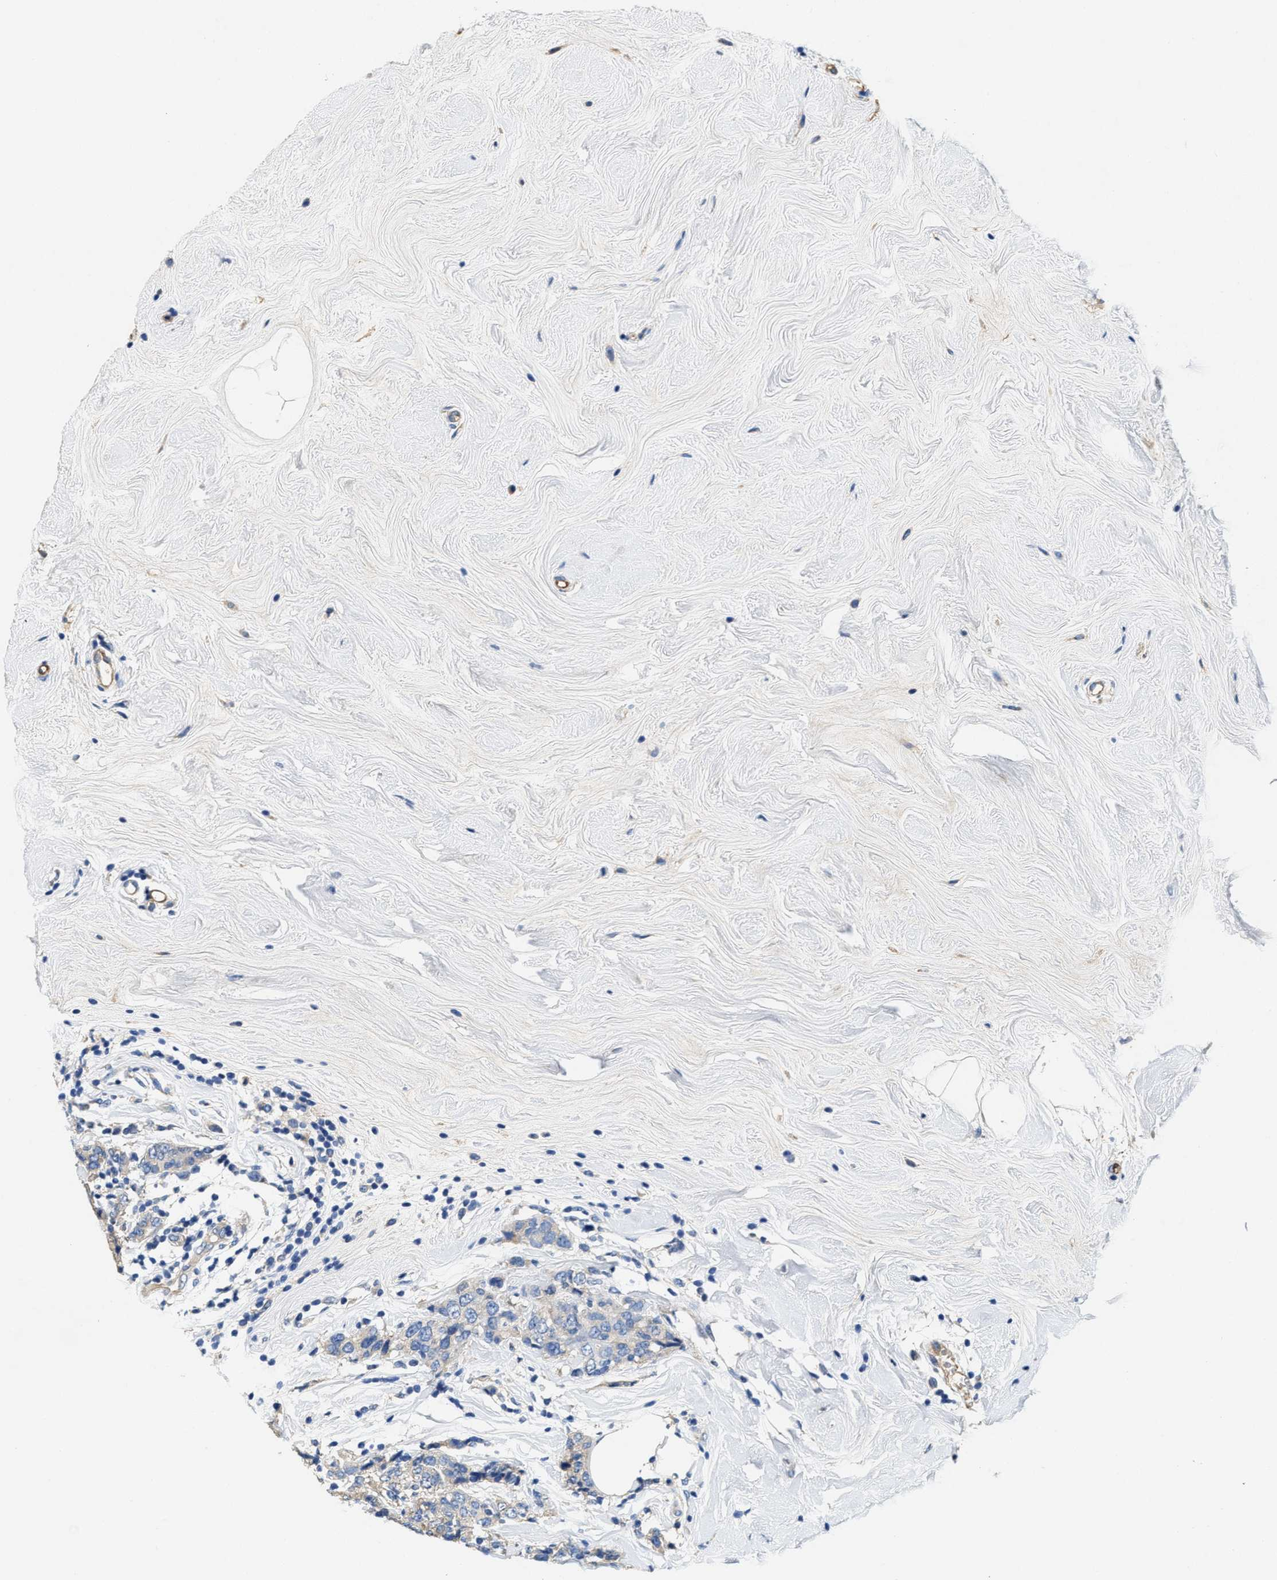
{"staining": {"intensity": "negative", "quantity": "none", "location": "none"}, "tissue": "breast cancer", "cell_type": "Tumor cells", "image_type": "cancer", "snomed": [{"axis": "morphology", "description": "Lobular carcinoma"}, {"axis": "topography", "description": "Breast"}], "caption": "This is a image of immunohistochemistry (IHC) staining of breast cancer, which shows no expression in tumor cells.", "gene": "PEG10", "patient": {"sex": "female", "age": 59}}